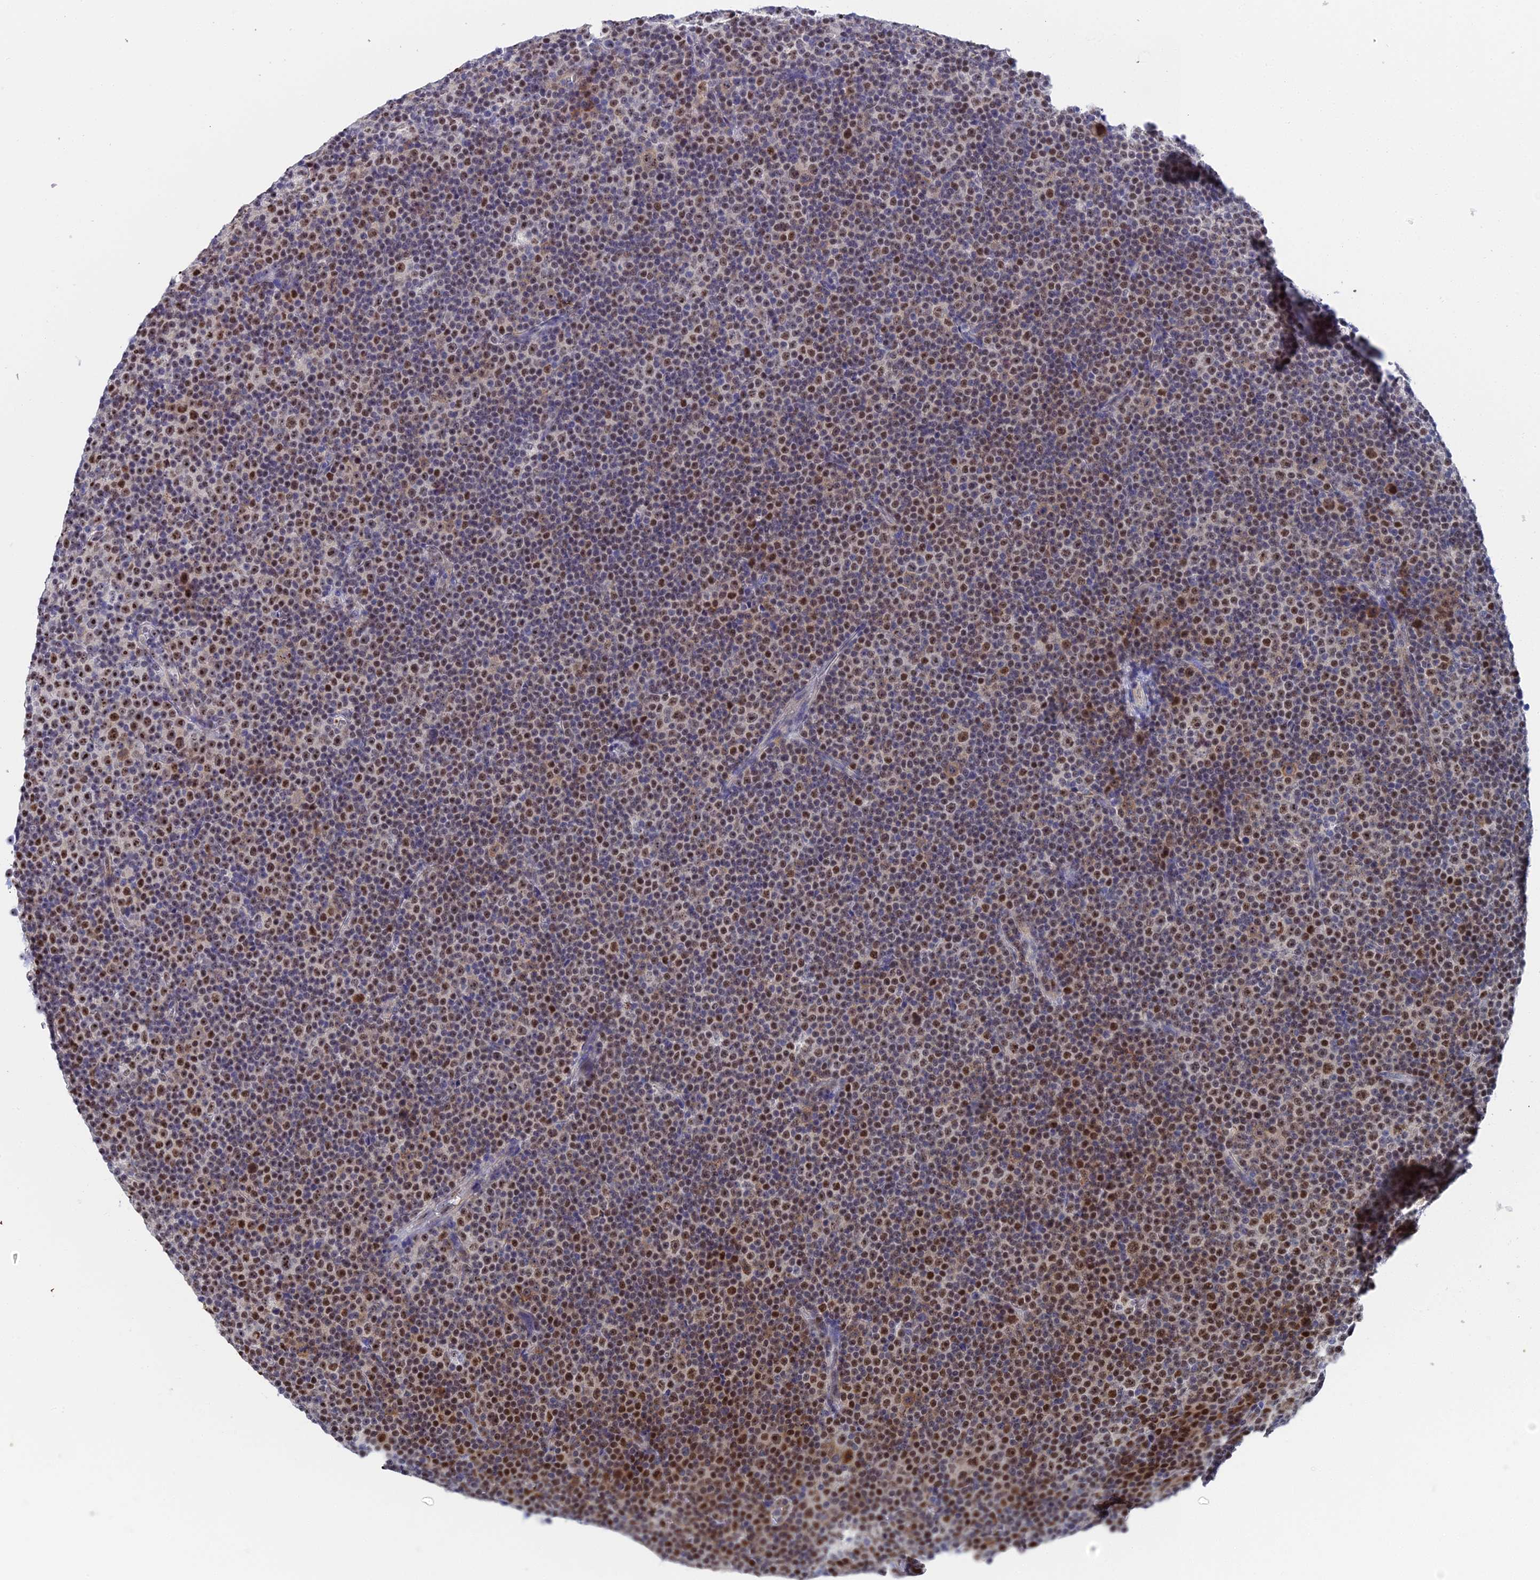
{"staining": {"intensity": "strong", "quantity": ">75%", "location": "nuclear"}, "tissue": "lymphoma", "cell_type": "Tumor cells", "image_type": "cancer", "snomed": [{"axis": "morphology", "description": "Malignant lymphoma, non-Hodgkin's type, Low grade"}, {"axis": "topography", "description": "Lymph node"}], "caption": "Lymphoma tissue displays strong nuclear staining in about >75% of tumor cells, visualized by immunohistochemistry. Immunohistochemistry stains the protein of interest in brown and the nuclei are stained blue.", "gene": "TIFA", "patient": {"sex": "female", "age": 67}}